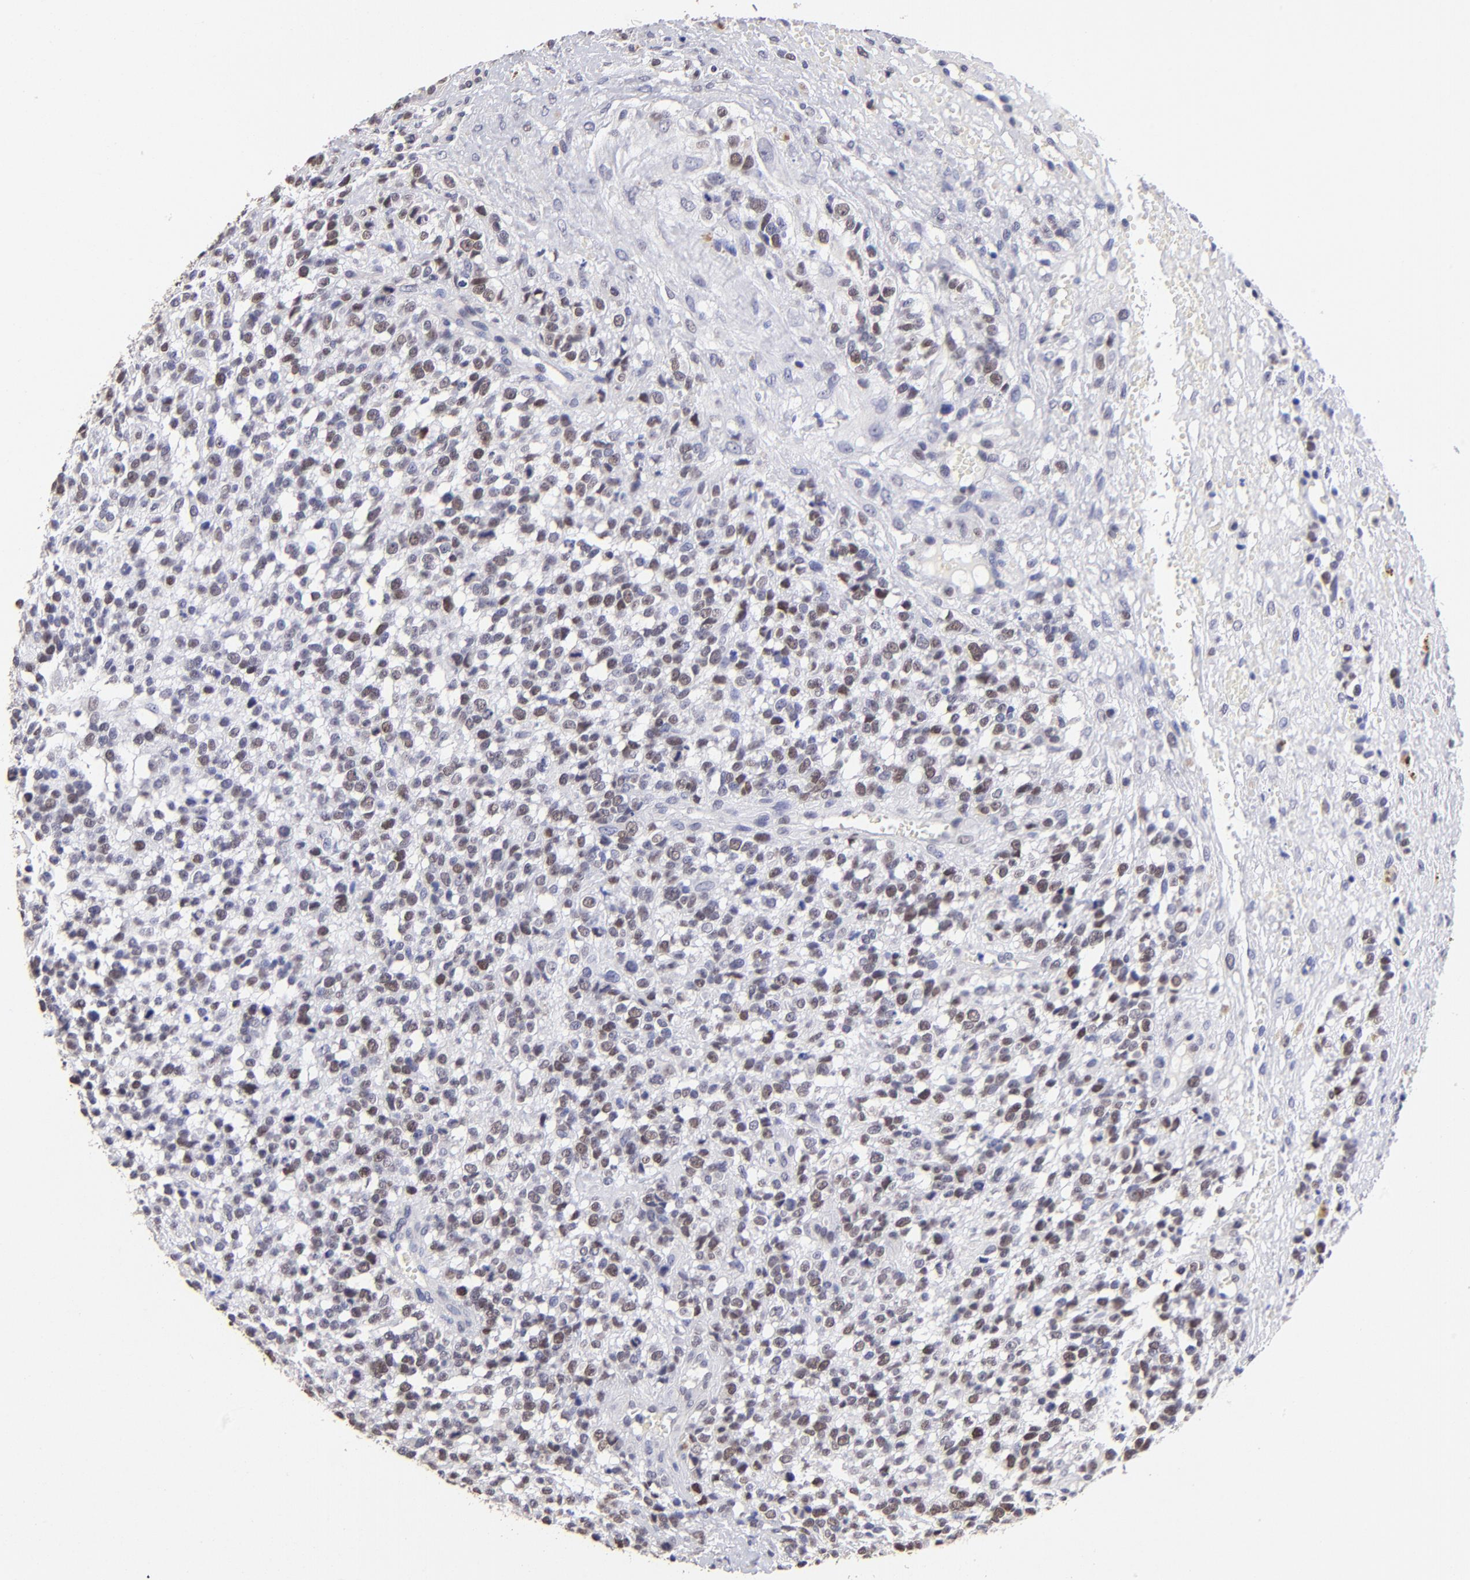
{"staining": {"intensity": "moderate", "quantity": "25%-75%", "location": "nuclear"}, "tissue": "glioma", "cell_type": "Tumor cells", "image_type": "cancer", "snomed": [{"axis": "morphology", "description": "Glioma, malignant, High grade"}, {"axis": "topography", "description": "Brain"}], "caption": "Moderate nuclear positivity is present in approximately 25%-75% of tumor cells in malignant glioma (high-grade).", "gene": "DNMT1", "patient": {"sex": "male", "age": 66}}